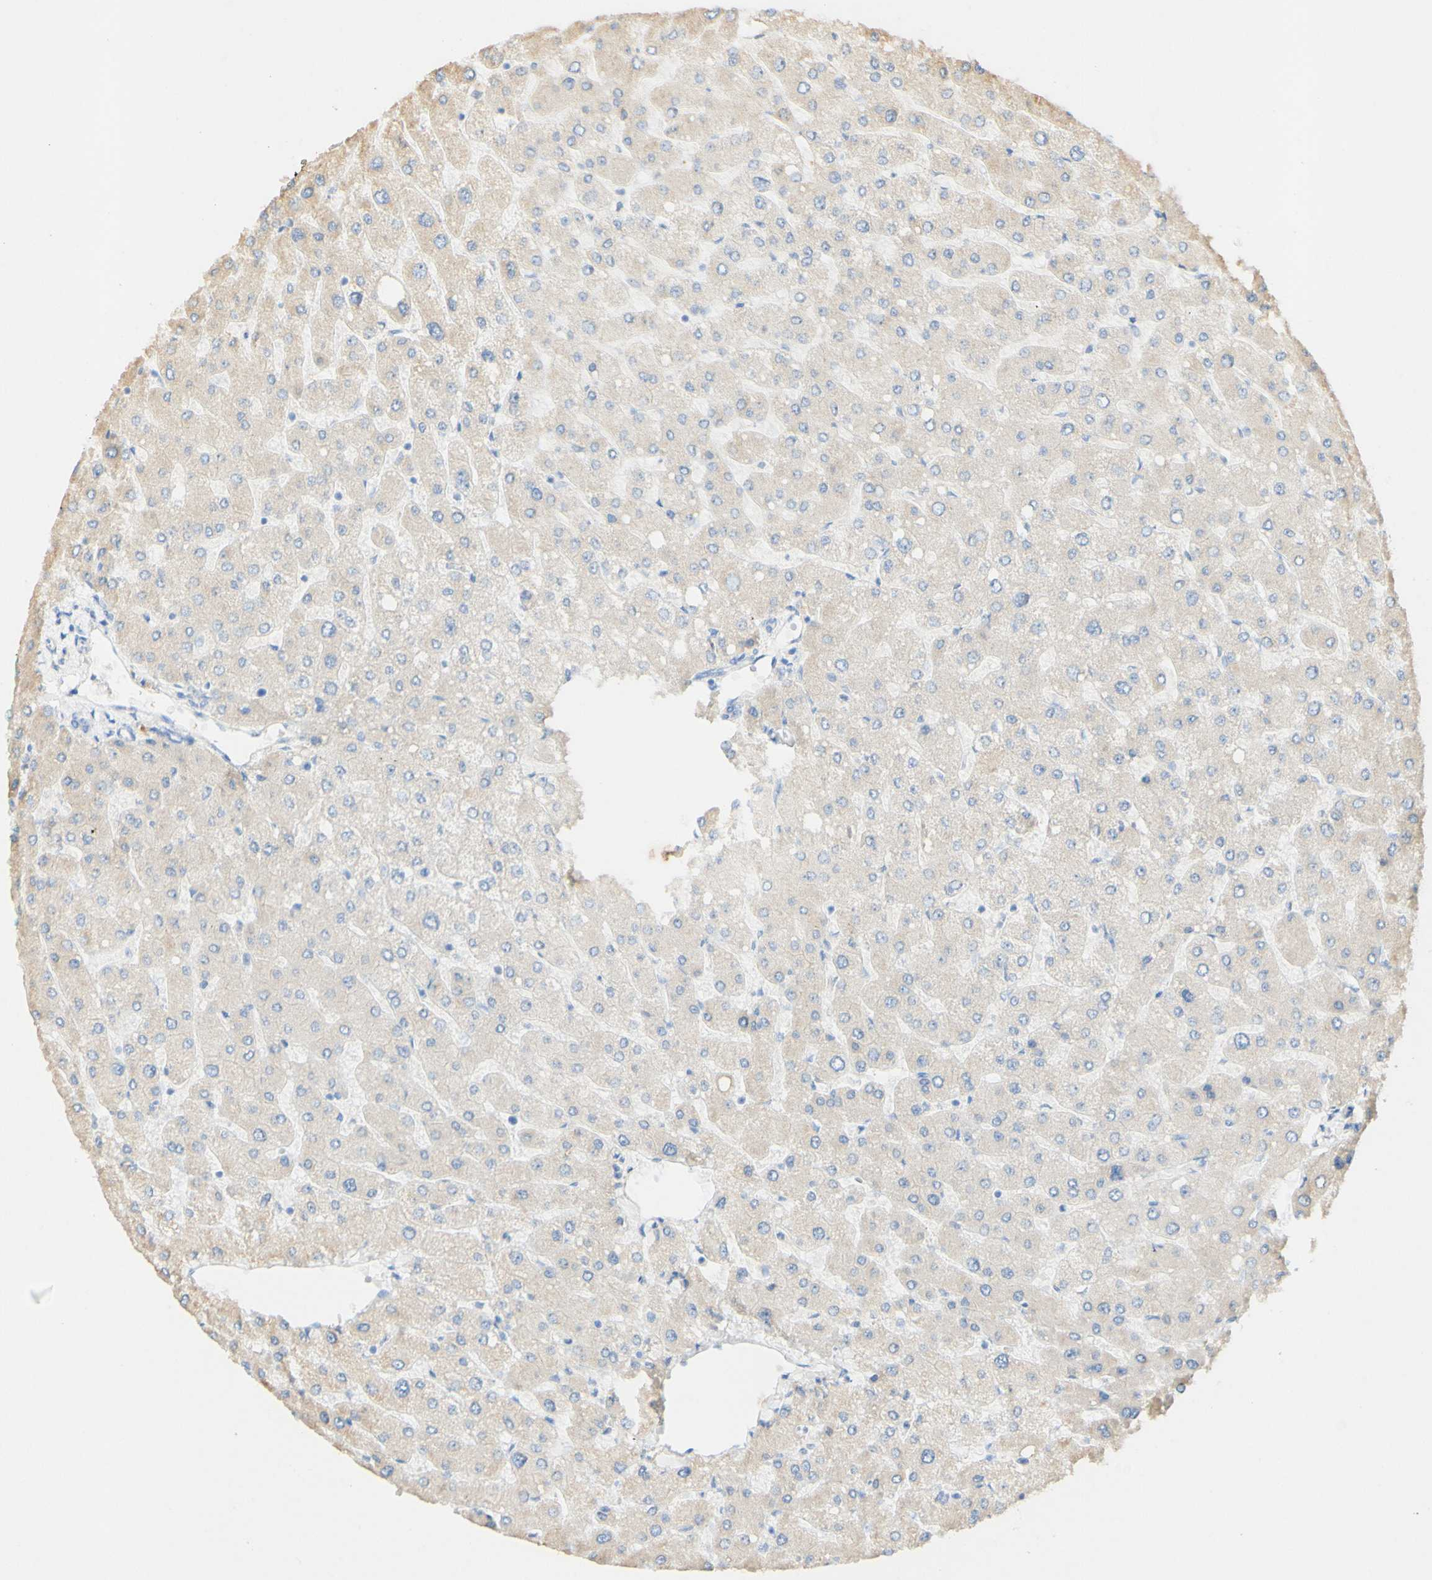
{"staining": {"intensity": "negative", "quantity": "none", "location": "none"}, "tissue": "liver", "cell_type": "Cholangiocytes", "image_type": "normal", "snomed": [{"axis": "morphology", "description": "Normal tissue, NOS"}, {"axis": "topography", "description": "Liver"}], "caption": "There is no significant positivity in cholangiocytes of liver. (Stains: DAB (3,3'-diaminobenzidine) immunohistochemistry with hematoxylin counter stain, Microscopy: brightfield microscopy at high magnification).", "gene": "FGF4", "patient": {"sex": "male", "age": 55}}